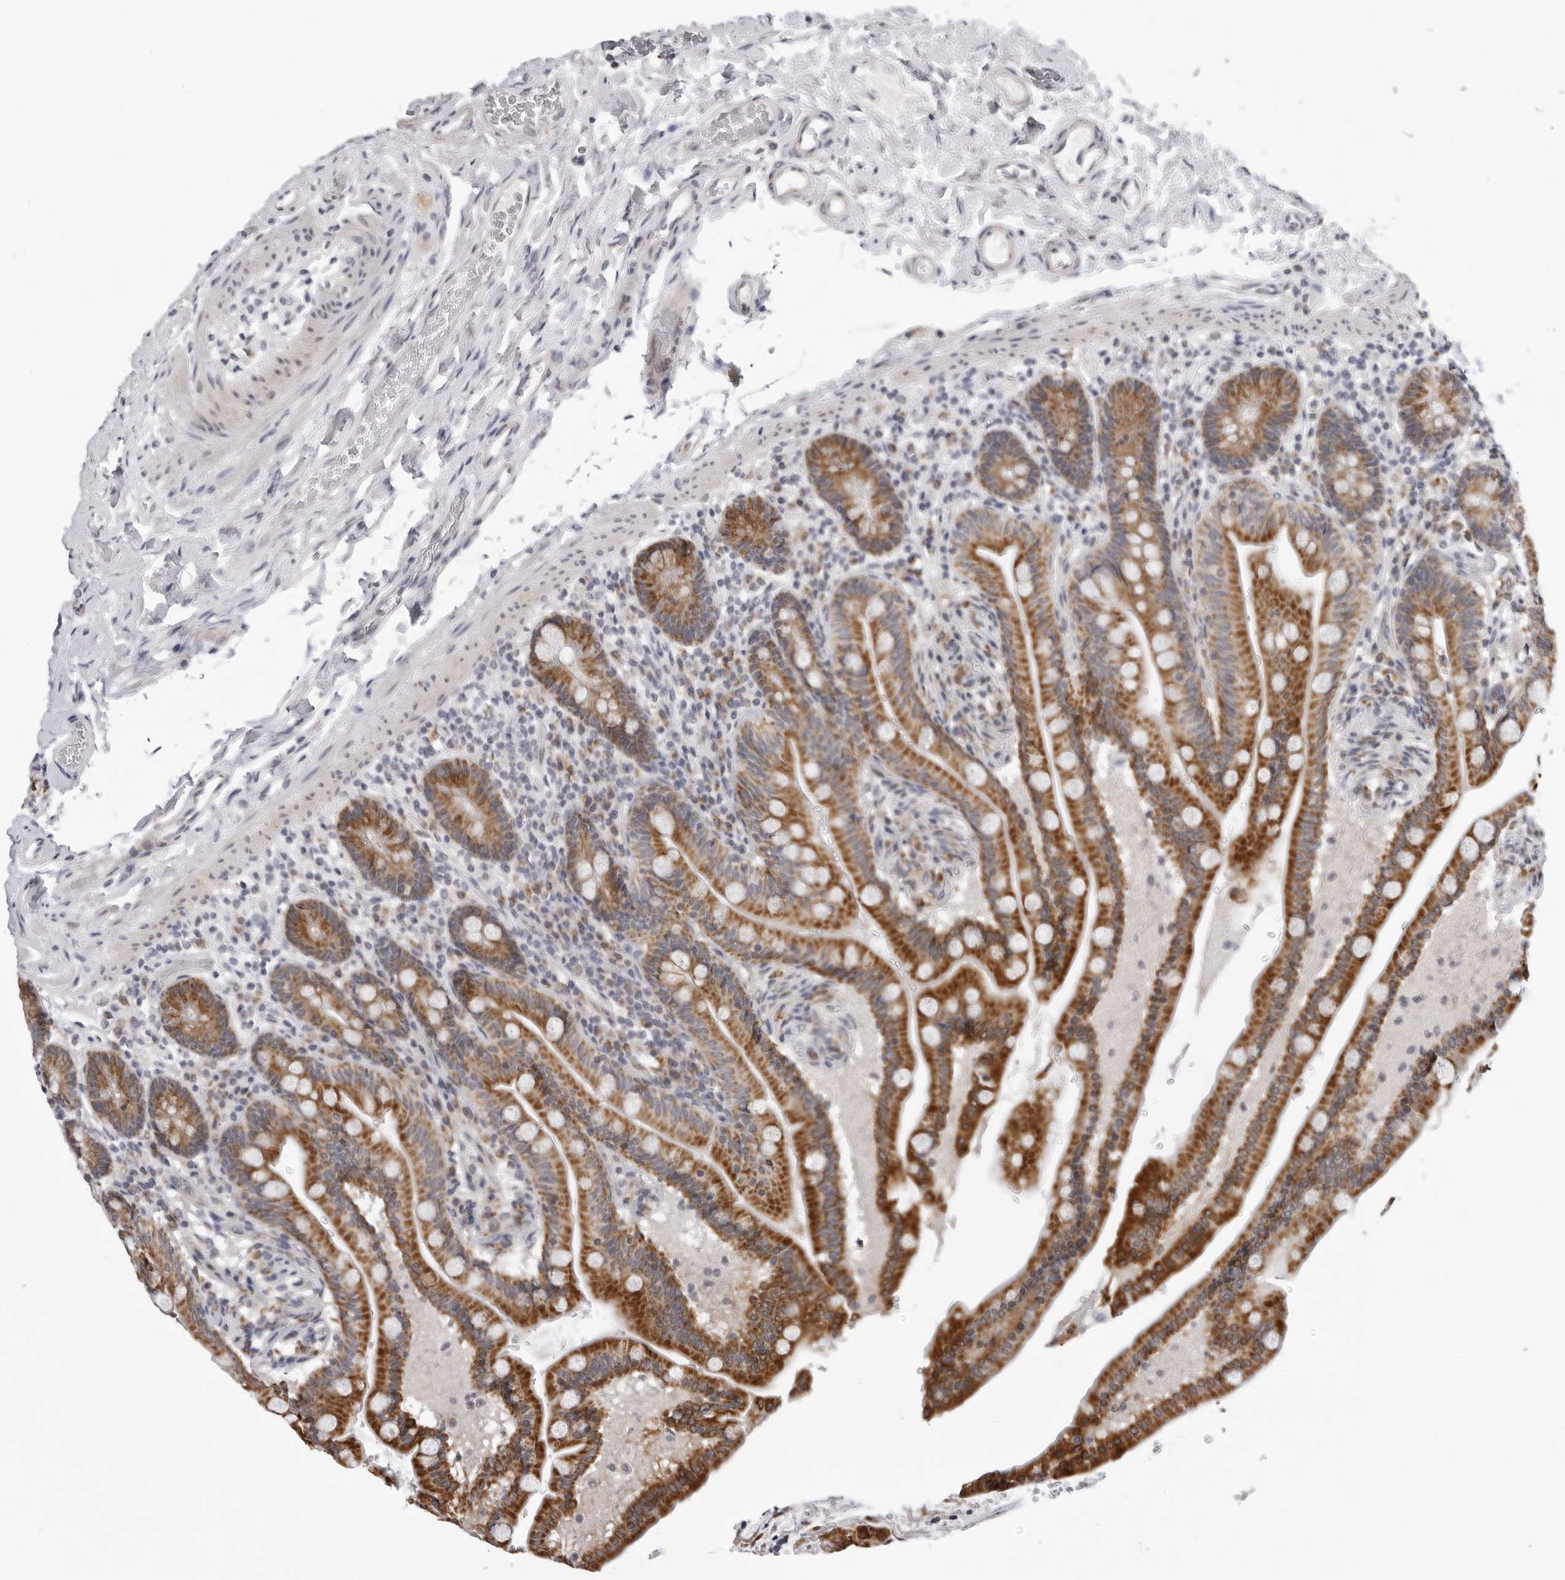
{"staining": {"intensity": "negative", "quantity": "none", "location": "none"}, "tissue": "colon", "cell_type": "Endothelial cells", "image_type": "normal", "snomed": [{"axis": "morphology", "description": "Normal tissue, NOS"}, {"axis": "topography", "description": "Smooth muscle"}, {"axis": "topography", "description": "Colon"}], "caption": "The immunohistochemistry photomicrograph has no significant staining in endothelial cells of colon. The staining is performed using DAB (3,3'-diaminobenzidine) brown chromogen with nuclei counter-stained in using hematoxylin.", "gene": "CPT2", "patient": {"sex": "male", "age": 73}}